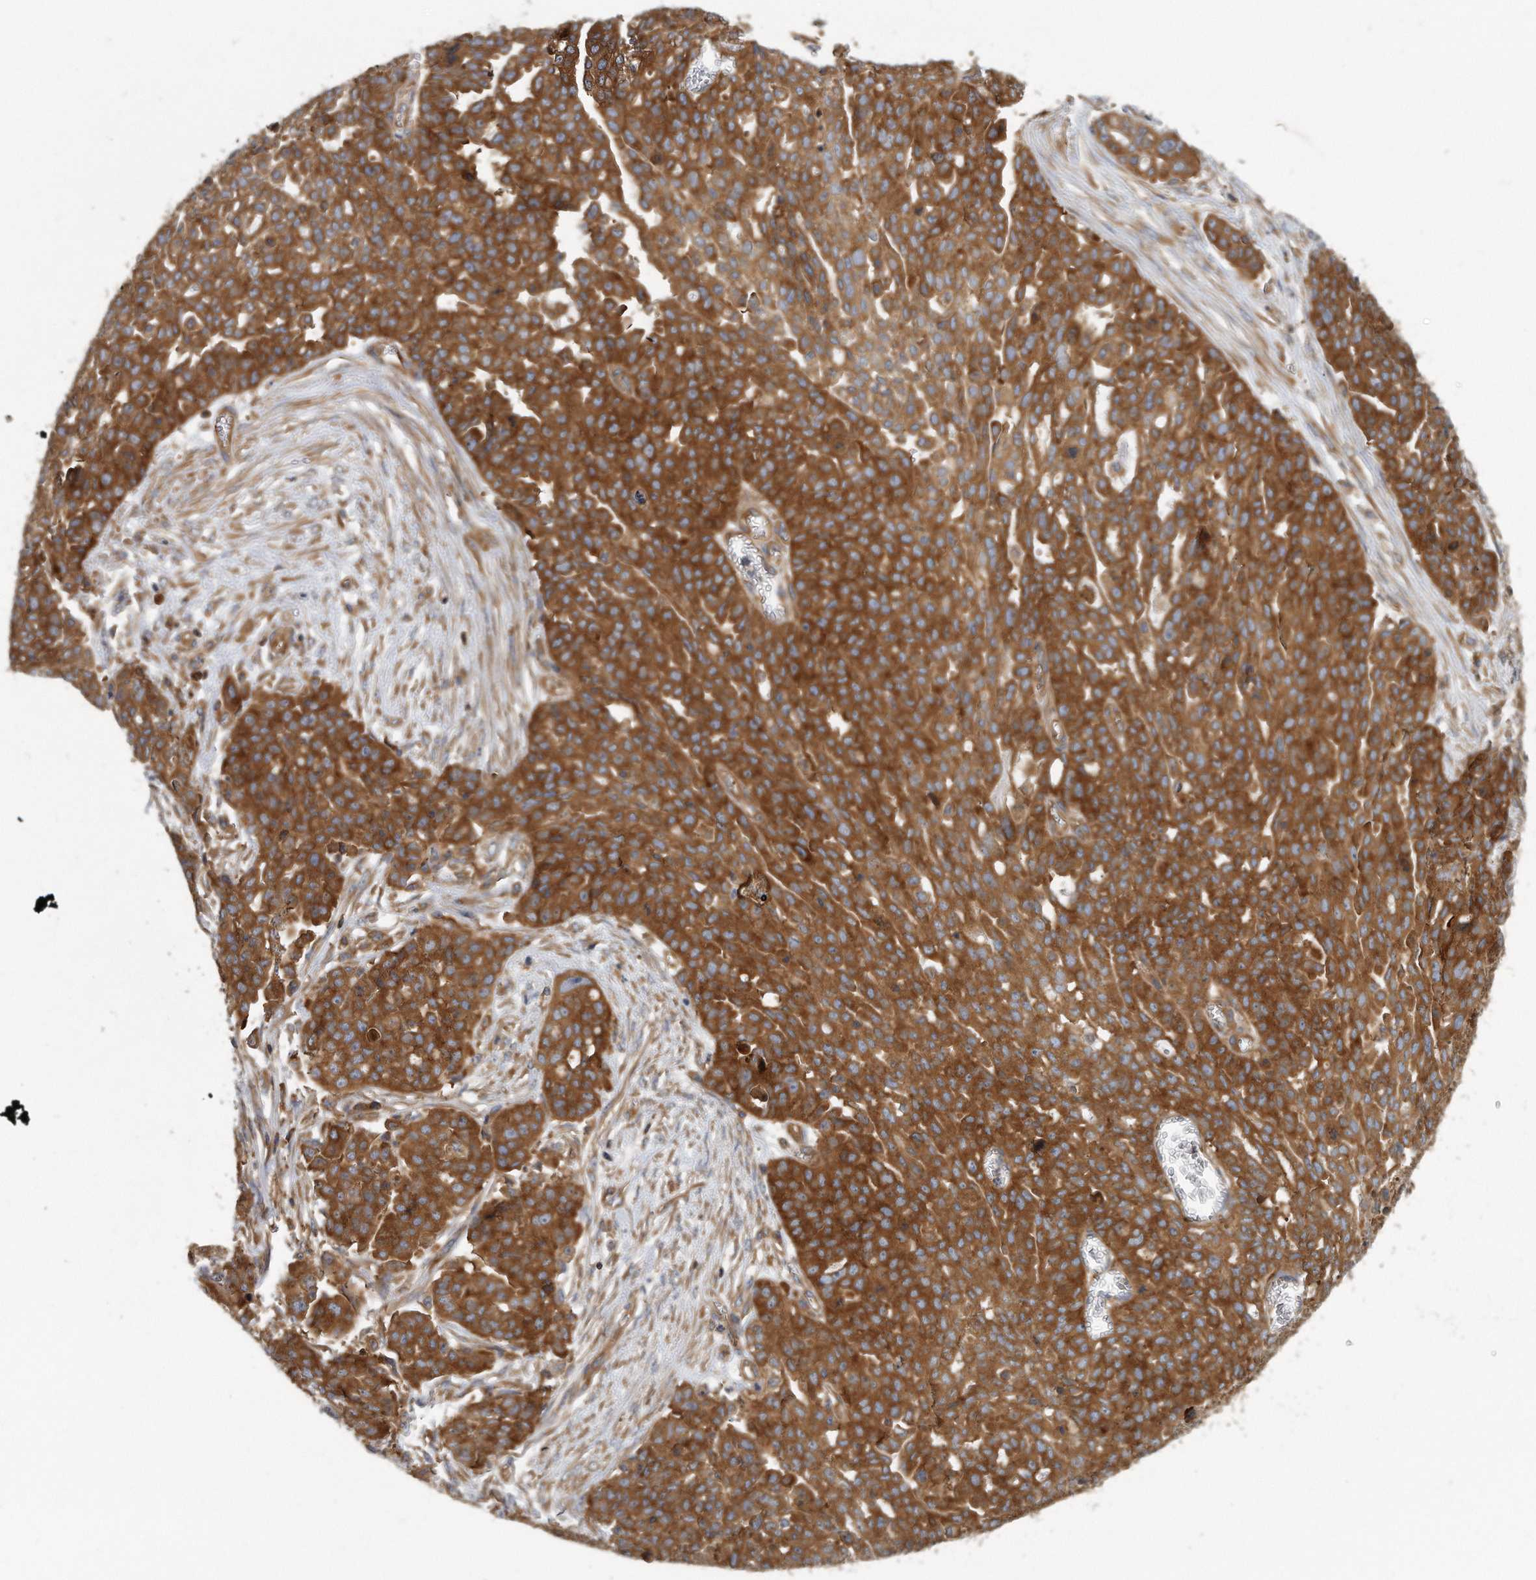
{"staining": {"intensity": "strong", "quantity": ">75%", "location": "cytoplasmic/membranous"}, "tissue": "ovarian cancer", "cell_type": "Tumor cells", "image_type": "cancer", "snomed": [{"axis": "morphology", "description": "Cystadenocarcinoma, serous, NOS"}, {"axis": "topography", "description": "Soft tissue"}, {"axis": "topography", "description": "Ovary"}], "caption": "Protein staining by immunohistochemistry (IHC) reveals strong cytoplasmic/membranous expression in approximately >75% of tumor cells in serous cystadenocarcinoma (ovarian). (brown staining indicates protein expression, while blue staining denotes nuclei).", "gene": "EIF3I", "patient": {"sex": "female", "age": 57}}